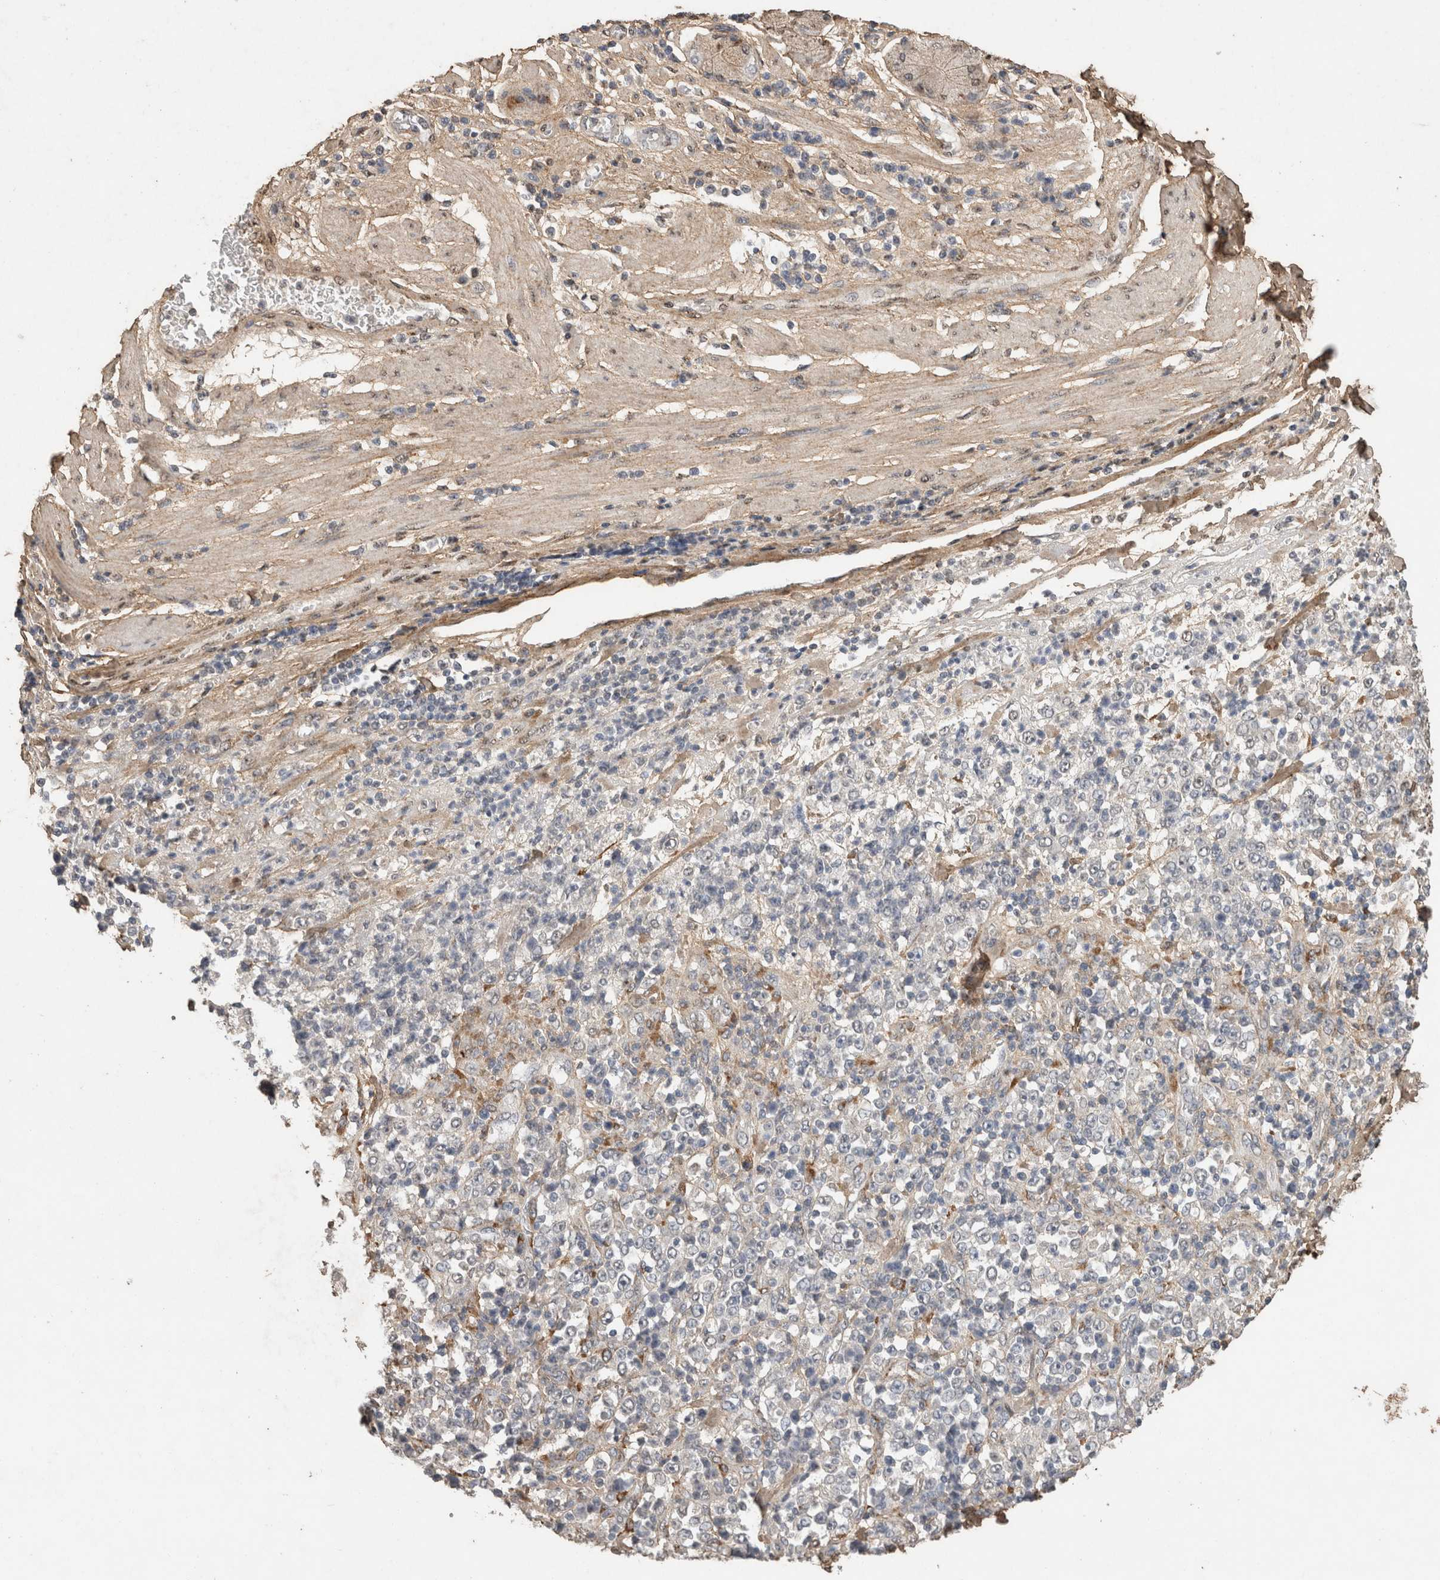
{"staining": {"intensity": "negative", "quantity": "none", "location": "none"}, "tissue": "stomach cancer", "cell_type": "Tumor cells", "image_type": "cancer", "snomed": [{"axis": "morphology", "description": "Normal tissue, NOS"}, {"axis": "morphology", "description": "Adenocarcinoma, NOS"}, {"axis": "topography", "description": "Stomach, upper"}, {"axis": "topography", "description": "Stomach"}], "caption": "Protein analysis of adenocarcinoma (stomach) displays no significant expression in tumor cells.", "gene": "C1QTNF5", "patient": {"sex": "male", "age": 59}}